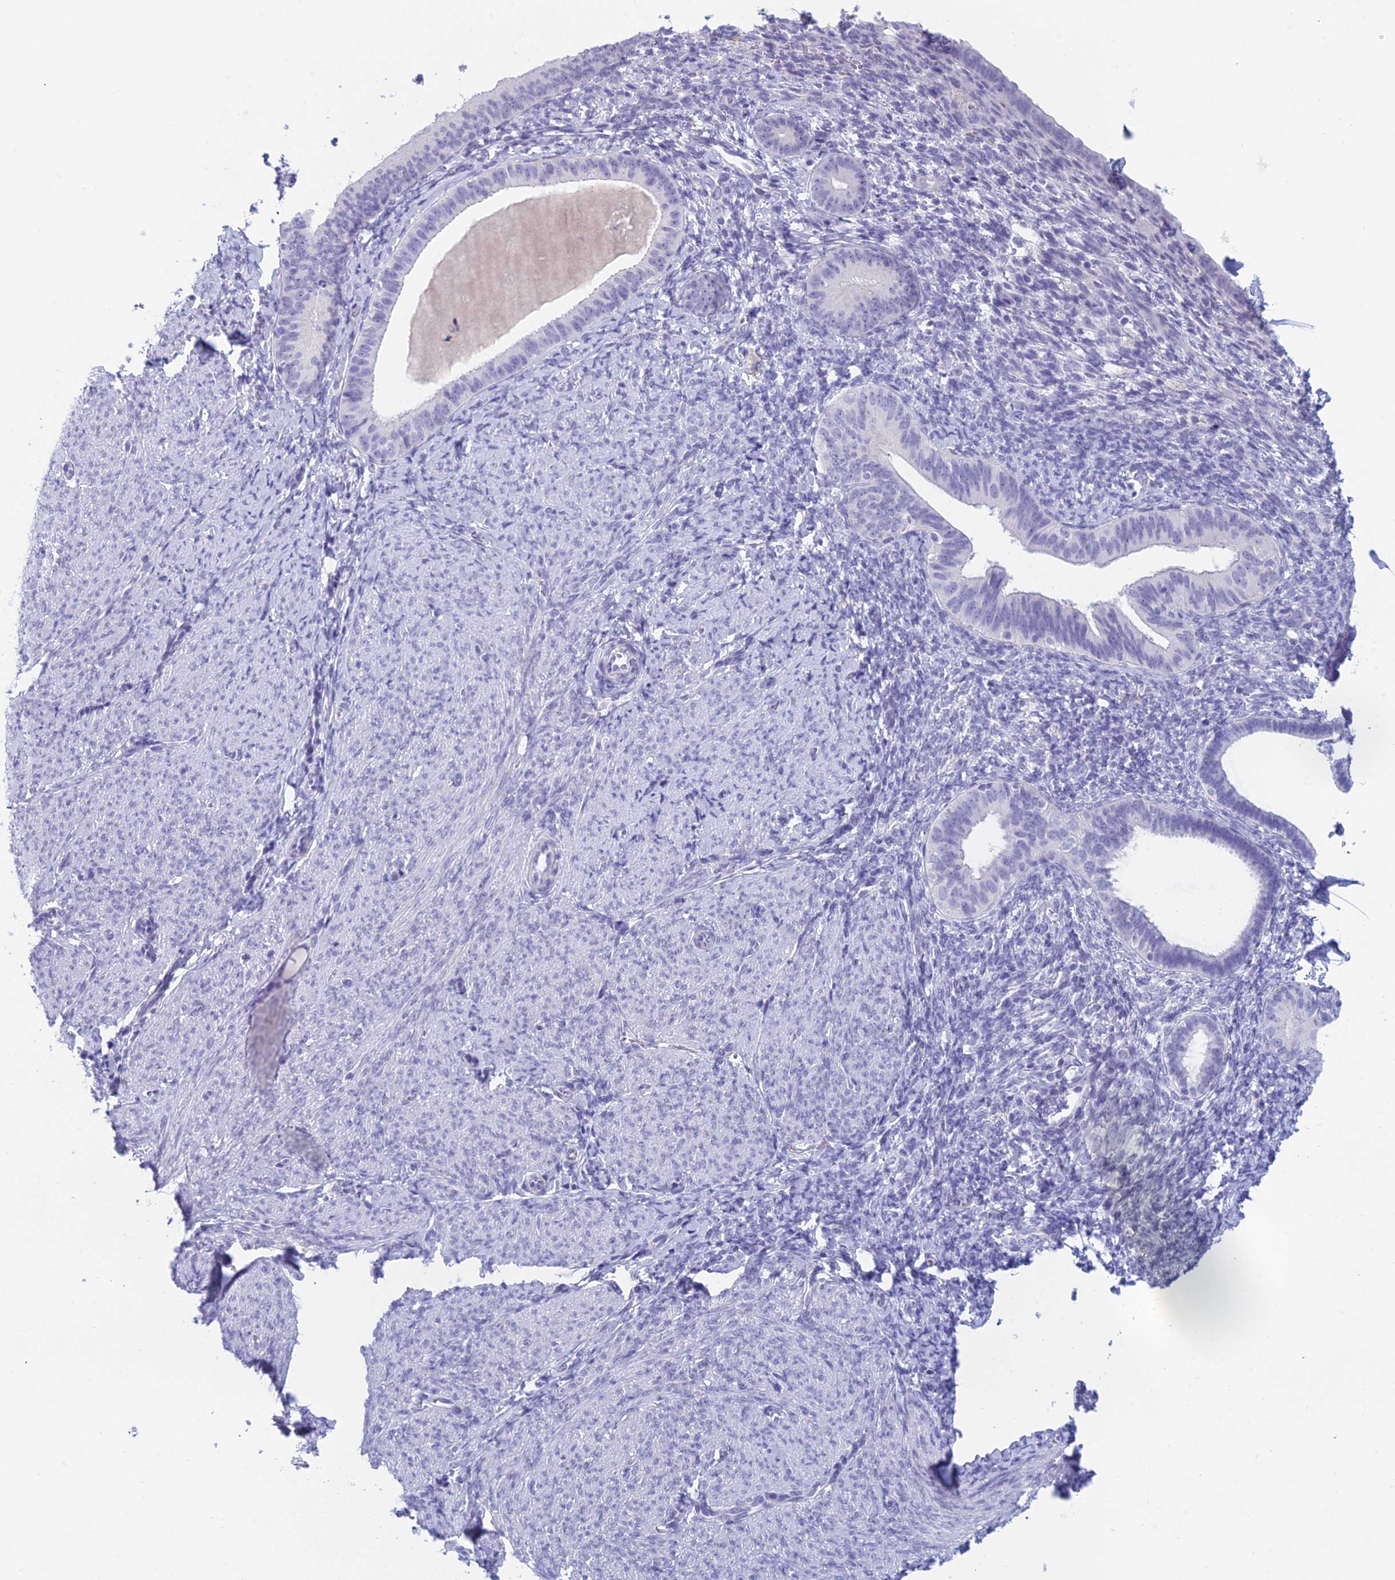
{"staining": {"intensity": "negative", "quantity": "none", "location": "none"}, "tissue": "endometrium", "cell_type": "Cells in endometrial stroma", "image_type": "normal", "snomed": [{"axis": "morphology", "description": "Normal tissue, NOS"}, {"axis": "topography", "description": "Endometrium"}], "caption": "Immunohistochemical staining of unremarkable endometrium displays no significant positivity in cells in endometrial stroma. The staining is performed using DAB (3,3'-diaminobenzidine) brown chromogen with nuclei counter-stained in using hematoxylin.", "gene": "TMEM161B", "patient": {"sex": "female", "age": 65}}